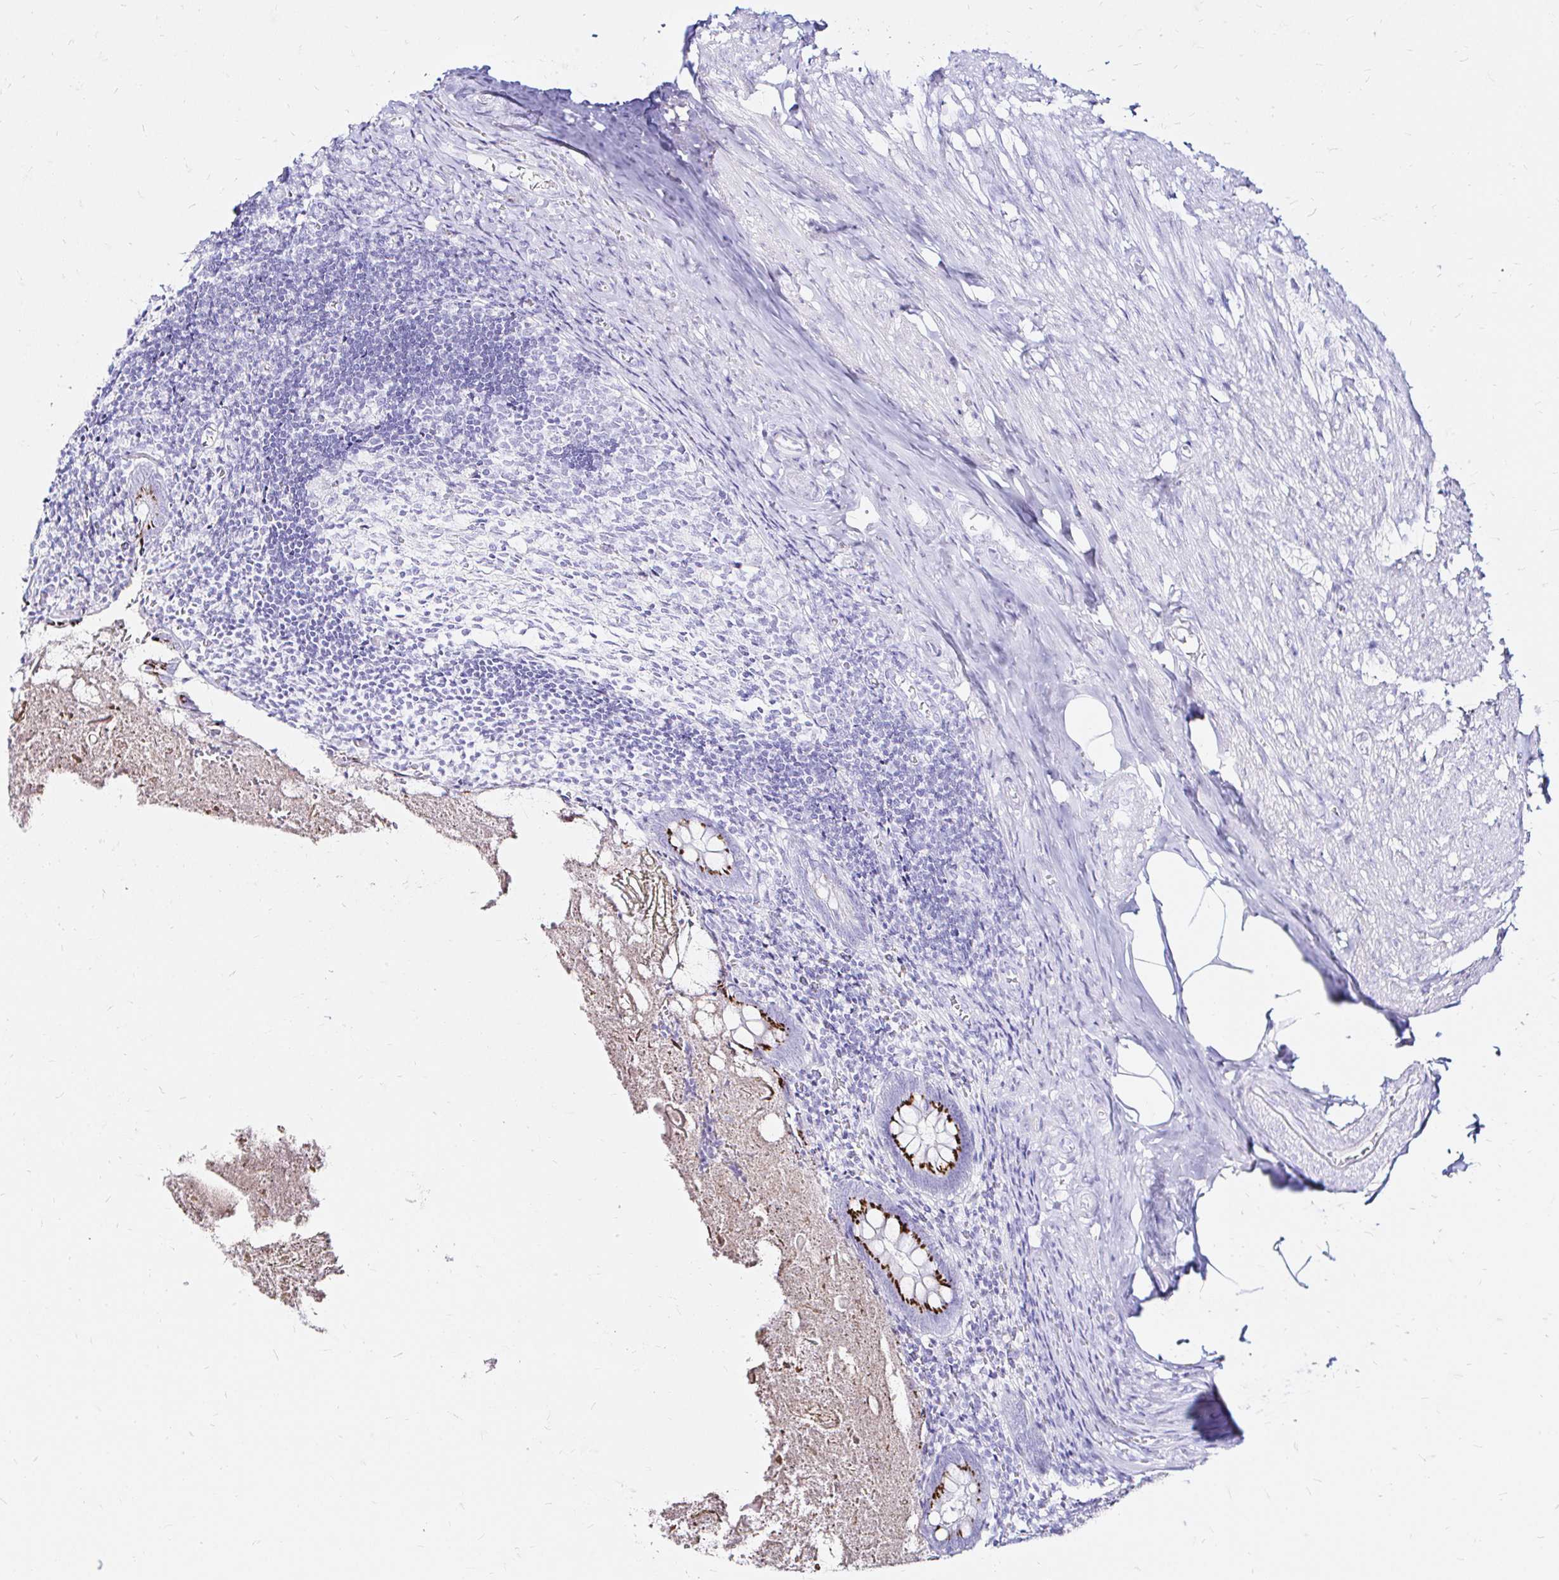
{"staining": {"intensity": "strong", "quantity": ">75%", "location": "cytoplasmic/membranous"}, "tissue": "appendix", "cell_type": "Glandular cells", "image_type": "normal", "snomed": [{"axis": "morphology", "description": "Normal tissue, NOS"}, {"axis": "topography", "description": "Appendix"}], "caption": "This histopathology image shows immunohistochemistry staining of unremarkable human appendix, with high strong cytoplasmic/membranous expression in about >75% of glandular cells.", "gene": "ZNF432", "patient": {"sex": "female", "age": 17}}